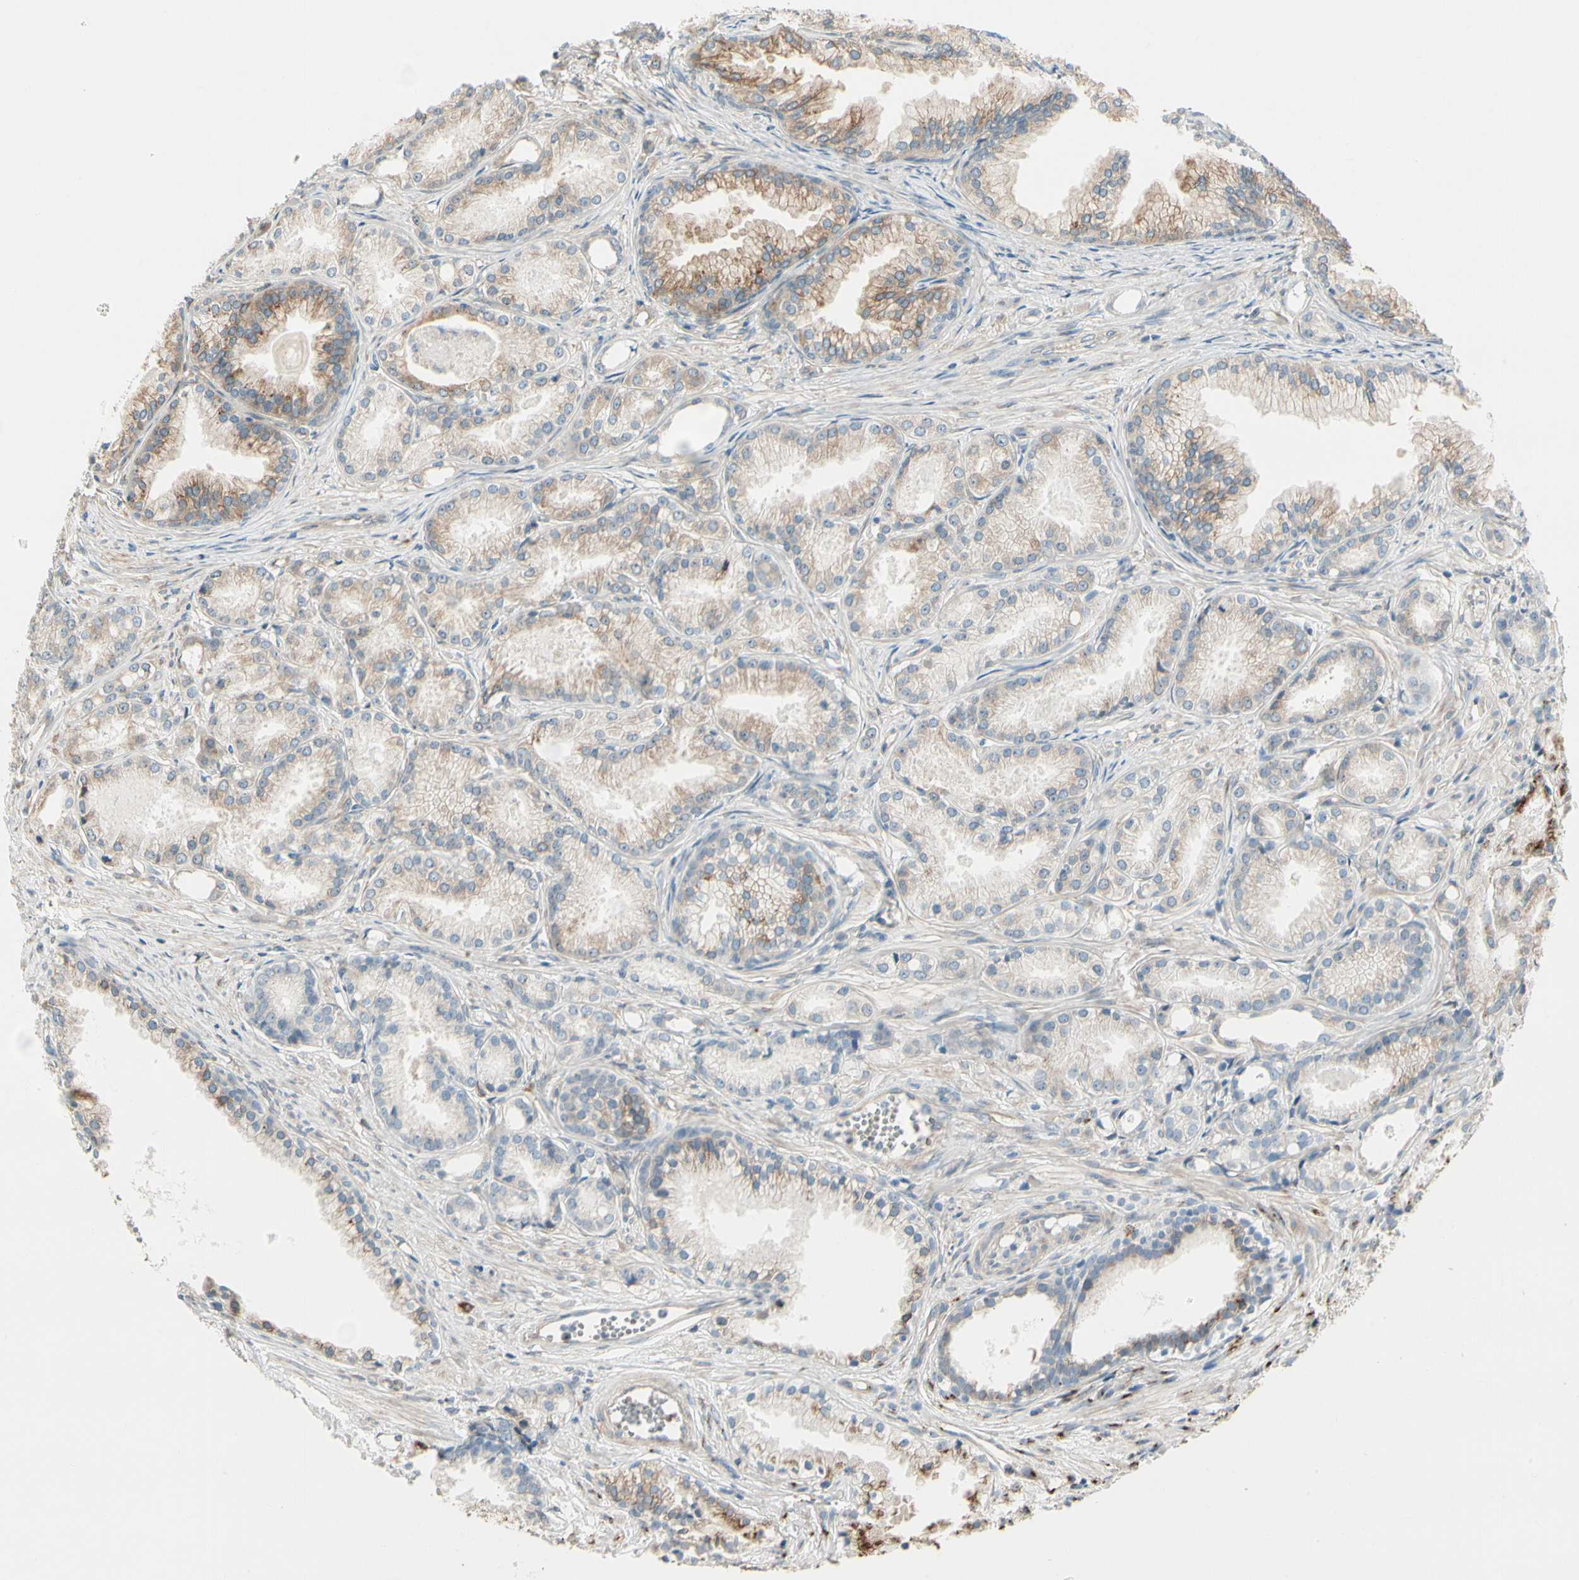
{"staining": {"intensity": "weak", "quantity": ">75%", "location": "cytoplasmic/membranous"}, "tissue": "prostate cancer", "cell_type": "Tumor cells", "image_type": "cancer", "snomed": [{"axis": "morphology", "description": "Adenocarcinoma, Low grade"}, {"axis": "topography", "description": "Prostate"}], "caption": "Prostate cancer (adenocarcinoma (low-grade)) stained with a brown dye displays weak cytoplasmic/membranous positive staining in approximately >75% of tumor cells.", "gene": "NUCB2", "patient": {"sex": "male", "age": 72}}